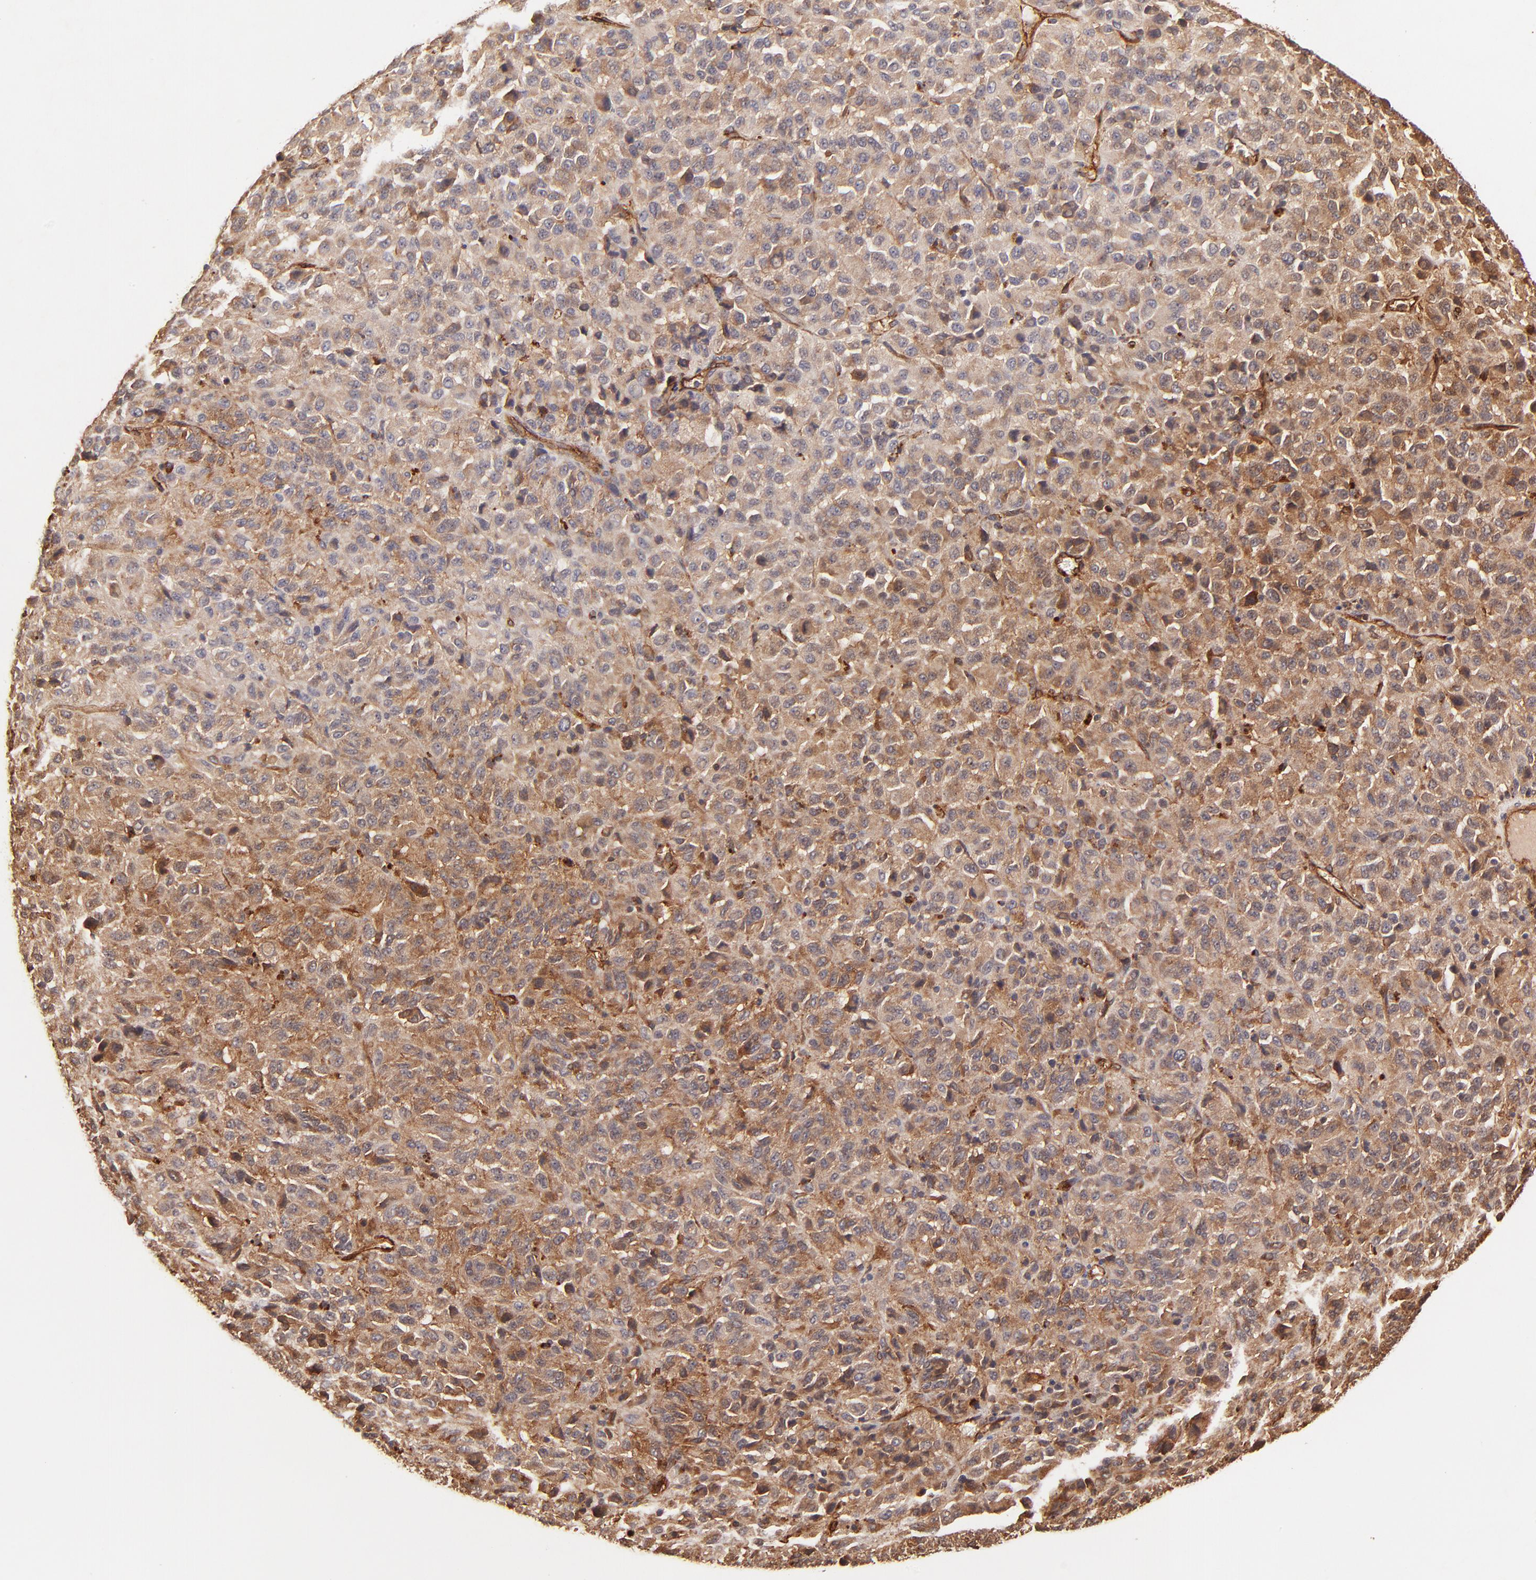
{"staining": {"intensity": "moderate", "quantity": ">75%", "location": "cytoplasmic/membranous"}, "tissue": "melanoma", "cell_type": "Tumor cells", "image_type": "cancer", "snomed": [{"axis": "morphology", "description": "Malignant melanoma, Metastatic site"}, {"axis": "topography", "description": "Lung"}], "caption": "Immunohistochemistry (IHC) histopathology image of human melanoma stained for a protein (brown), which exhibits medium levels of moderate cytoplasmic/membranous expression in about >75% of tumor cells.", "gene": "ITGB1", "patient": {"sex": "male", "age": 64}}